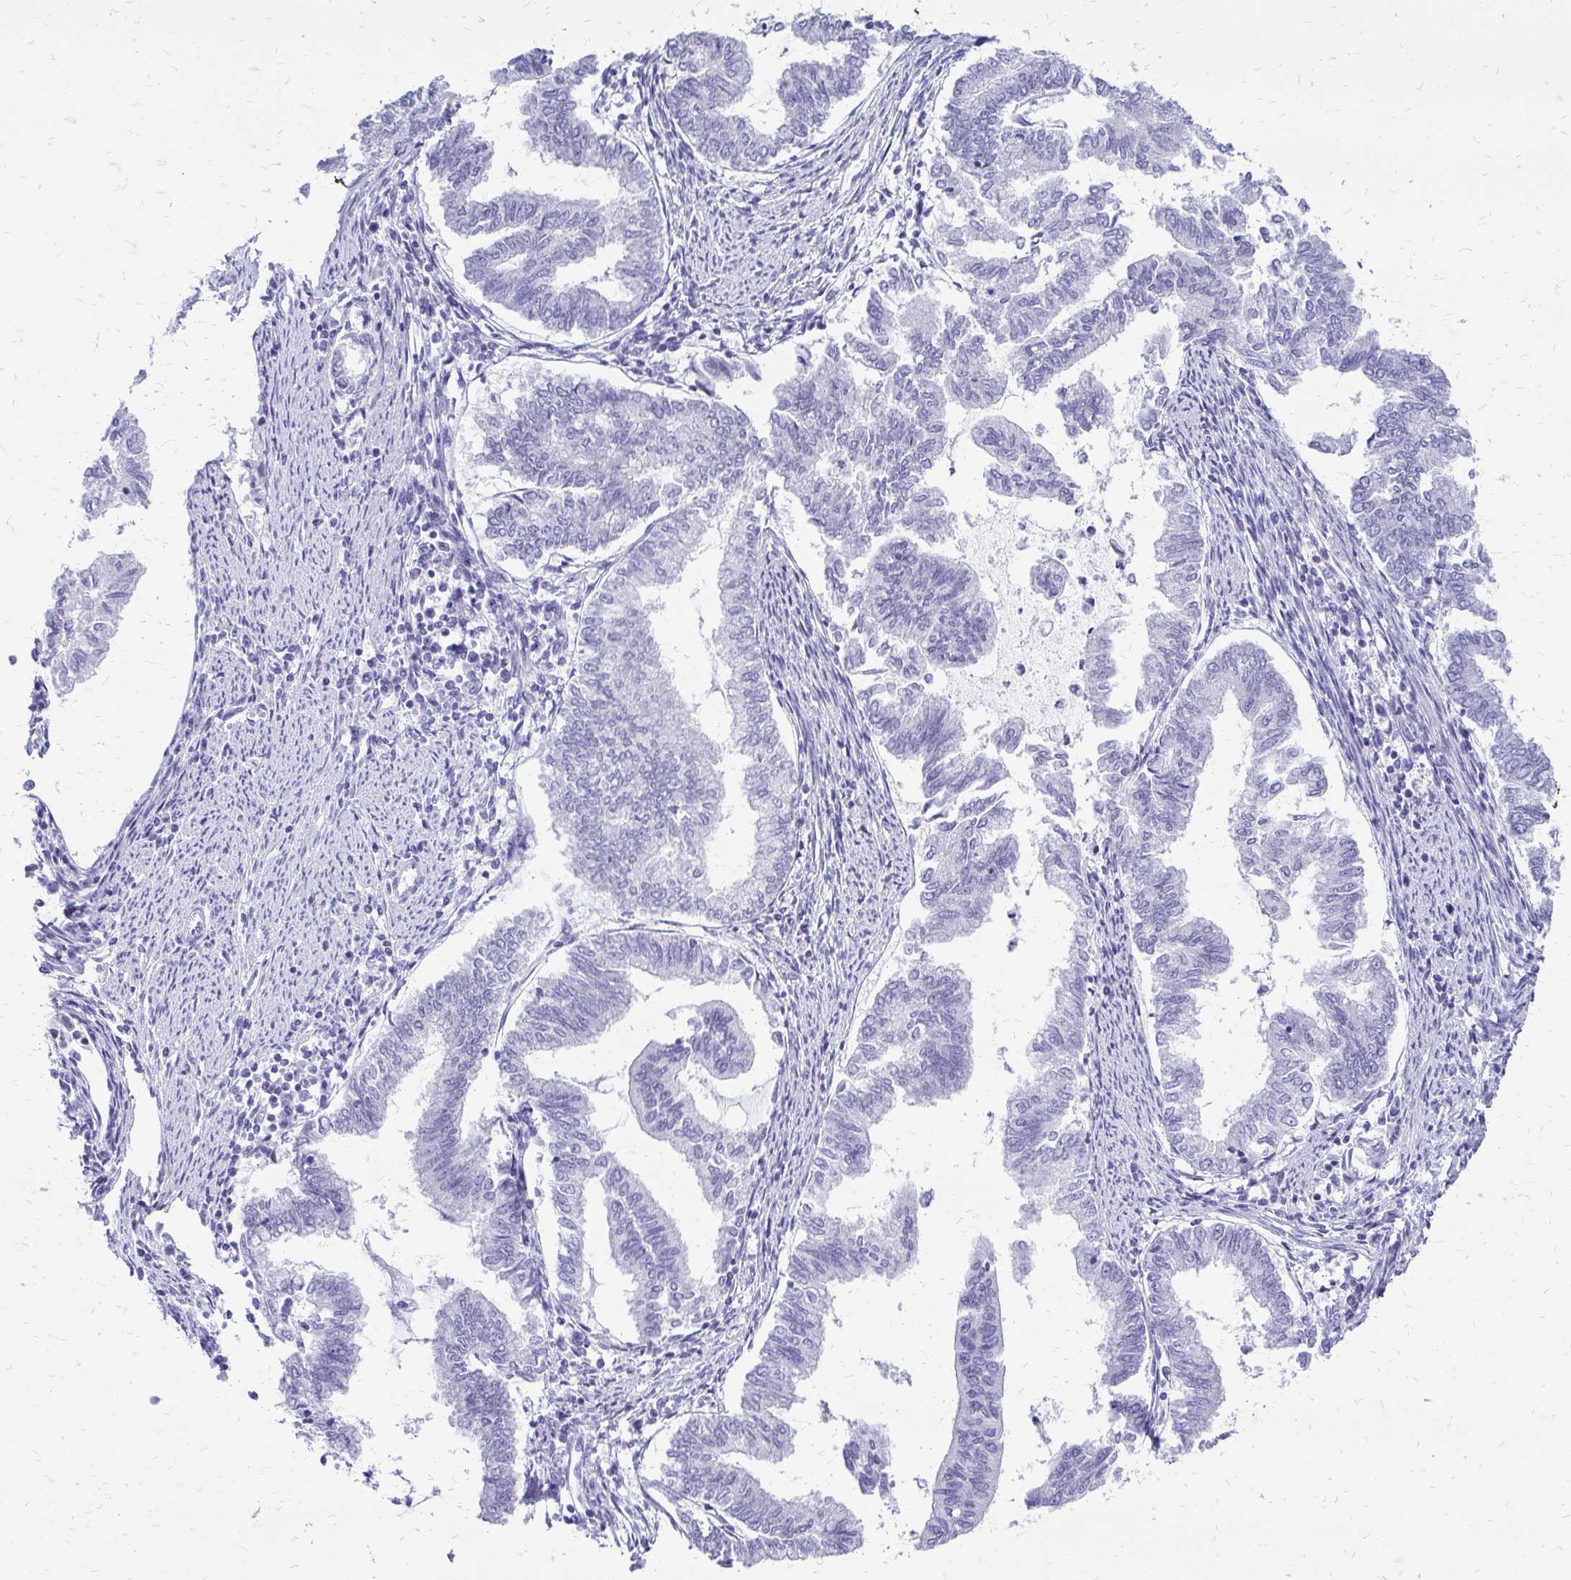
{"staining": {"intensity": "negative", "quantity": "none", "location": "none"}, "tissue": "endometrial cancer", "cell_type": "Tumor cells", "image_type": "cancer", "snomed": [{"axis": "morphology", "description": "Adenocarcinoma, NOS"}, {"axis": "topography", "description": "Endometrium"}], "caption": "Immunohistochemistry (IHC) of human endometrial cancer (adenocarcinoma) reveals no positivity in tumor cells.", "gene": "SLC32A1", "patient": {"sex": "female", "age": 79}}